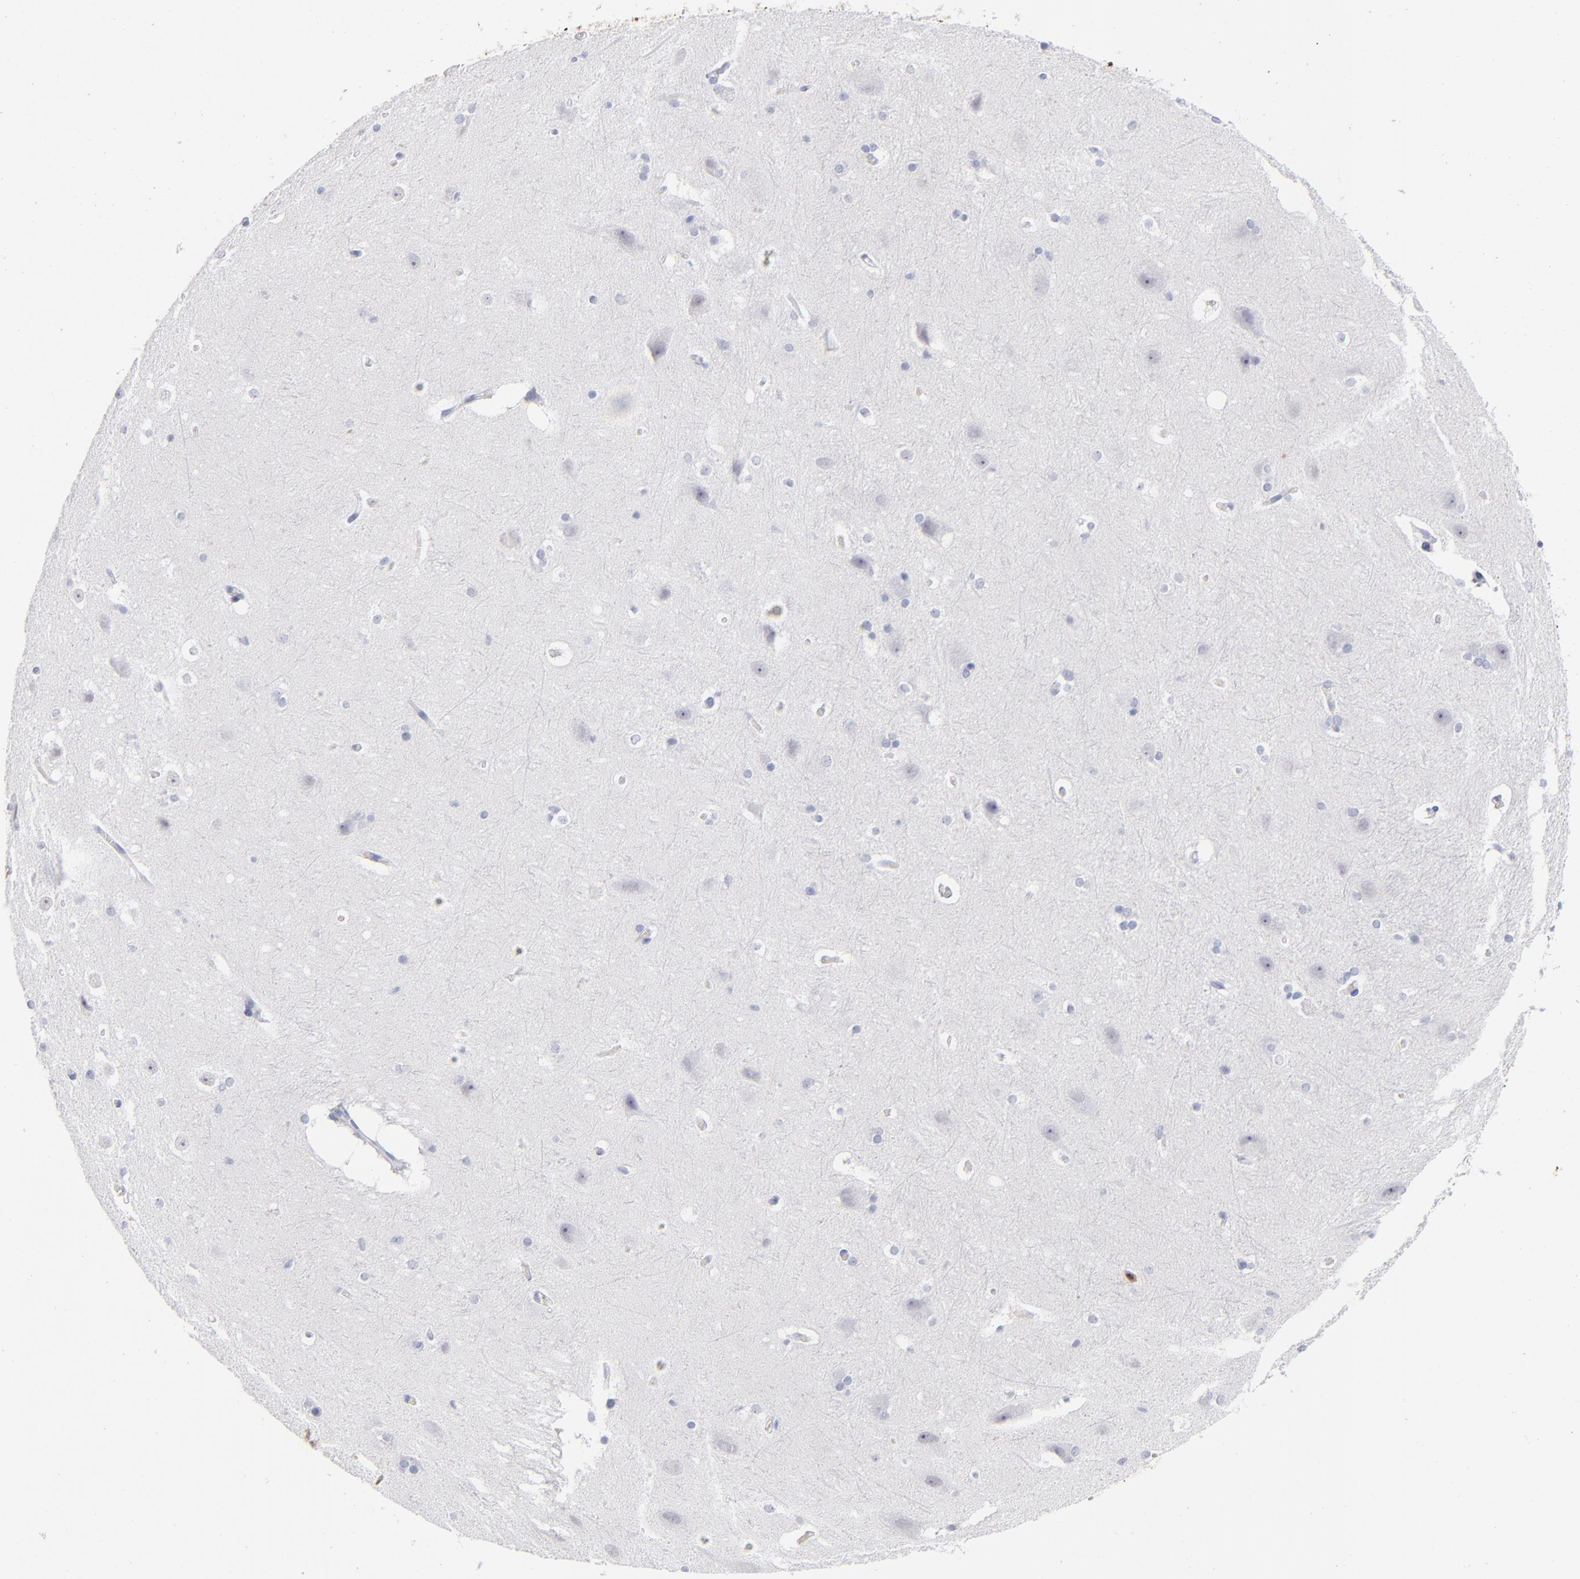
{"staining": {"intensity": "negative", "quantity": "none", "location": "none"}, "tissue": "hippocampus", "cell_type": "Glial cells", "image_type": "normal", "snomed": [{"axis": "morphology", "description": "Normal tissue, NOS"}, {"axis": "topography", "description": "Hippocampus"}], "caption": "This is a image of immunohistochemistry (IHC) staining of benign hippocampus, which shows no positivity in glial cells. (Brightfield microscopy of DAB (3,3'-diaminobenzidine) IHC at high magnification).", "gene": "ARG1", "patient": {"sex": "female", "age": 19}}